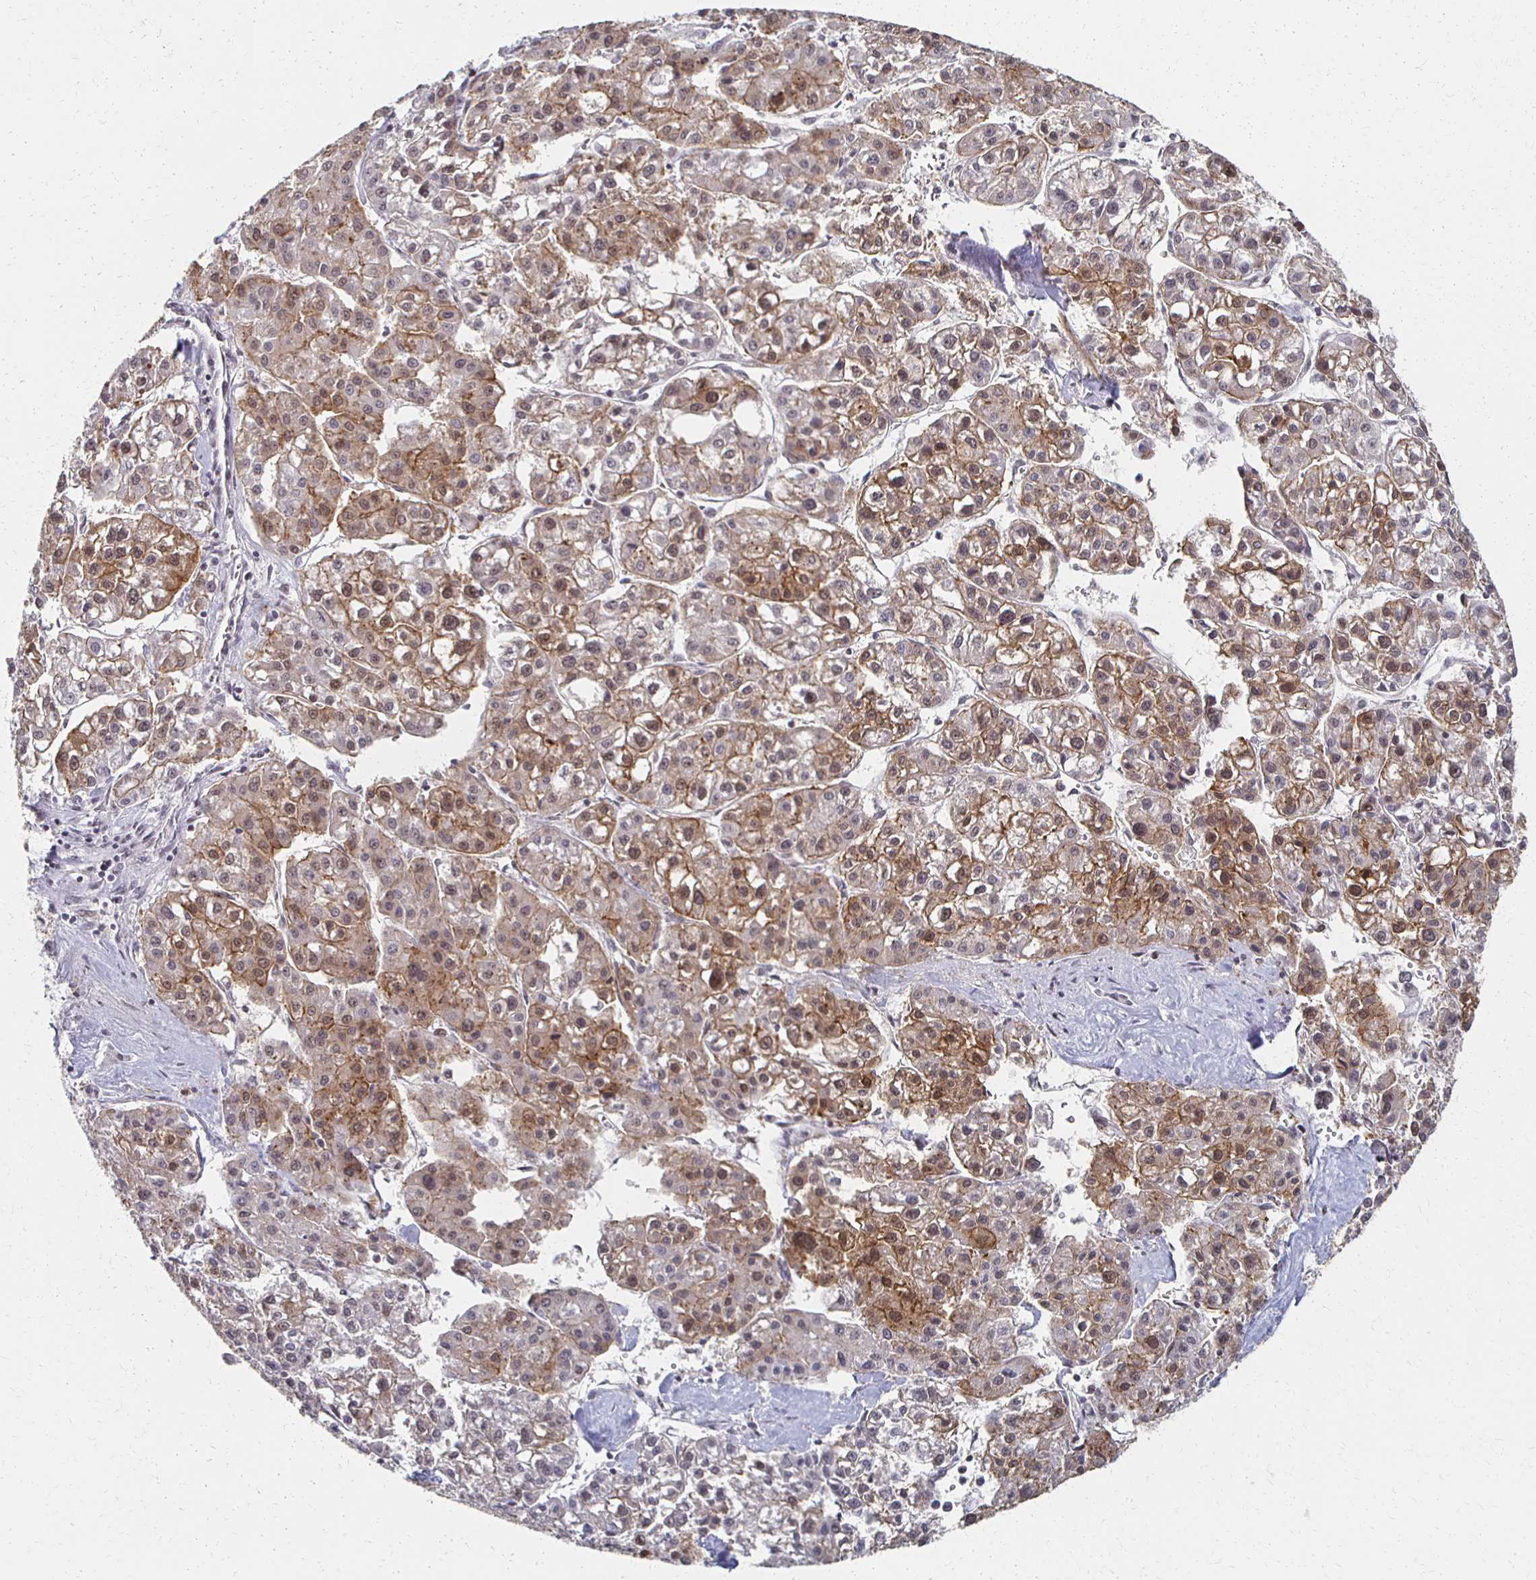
{"staining": {"intensity": "moderate", "quantity": "25%-75%", "location": "cytoplasmic/membranous,nuclear"}, "tissue": "liver cancer", "cell_type": "Tumor cells", "image_type": "cancer", "snomed": [{"axis": "morphology", "description": "Carcinoma, Hepatocellular, NOS"}, {"axis": "topography", "description": "Liver"}], "caption": "Human liver cancer stained with a protein marker demonstrates moderate staining in tumor cells.", "gene": "DAB1", "patient": {"sex": "male", "age": 73}}